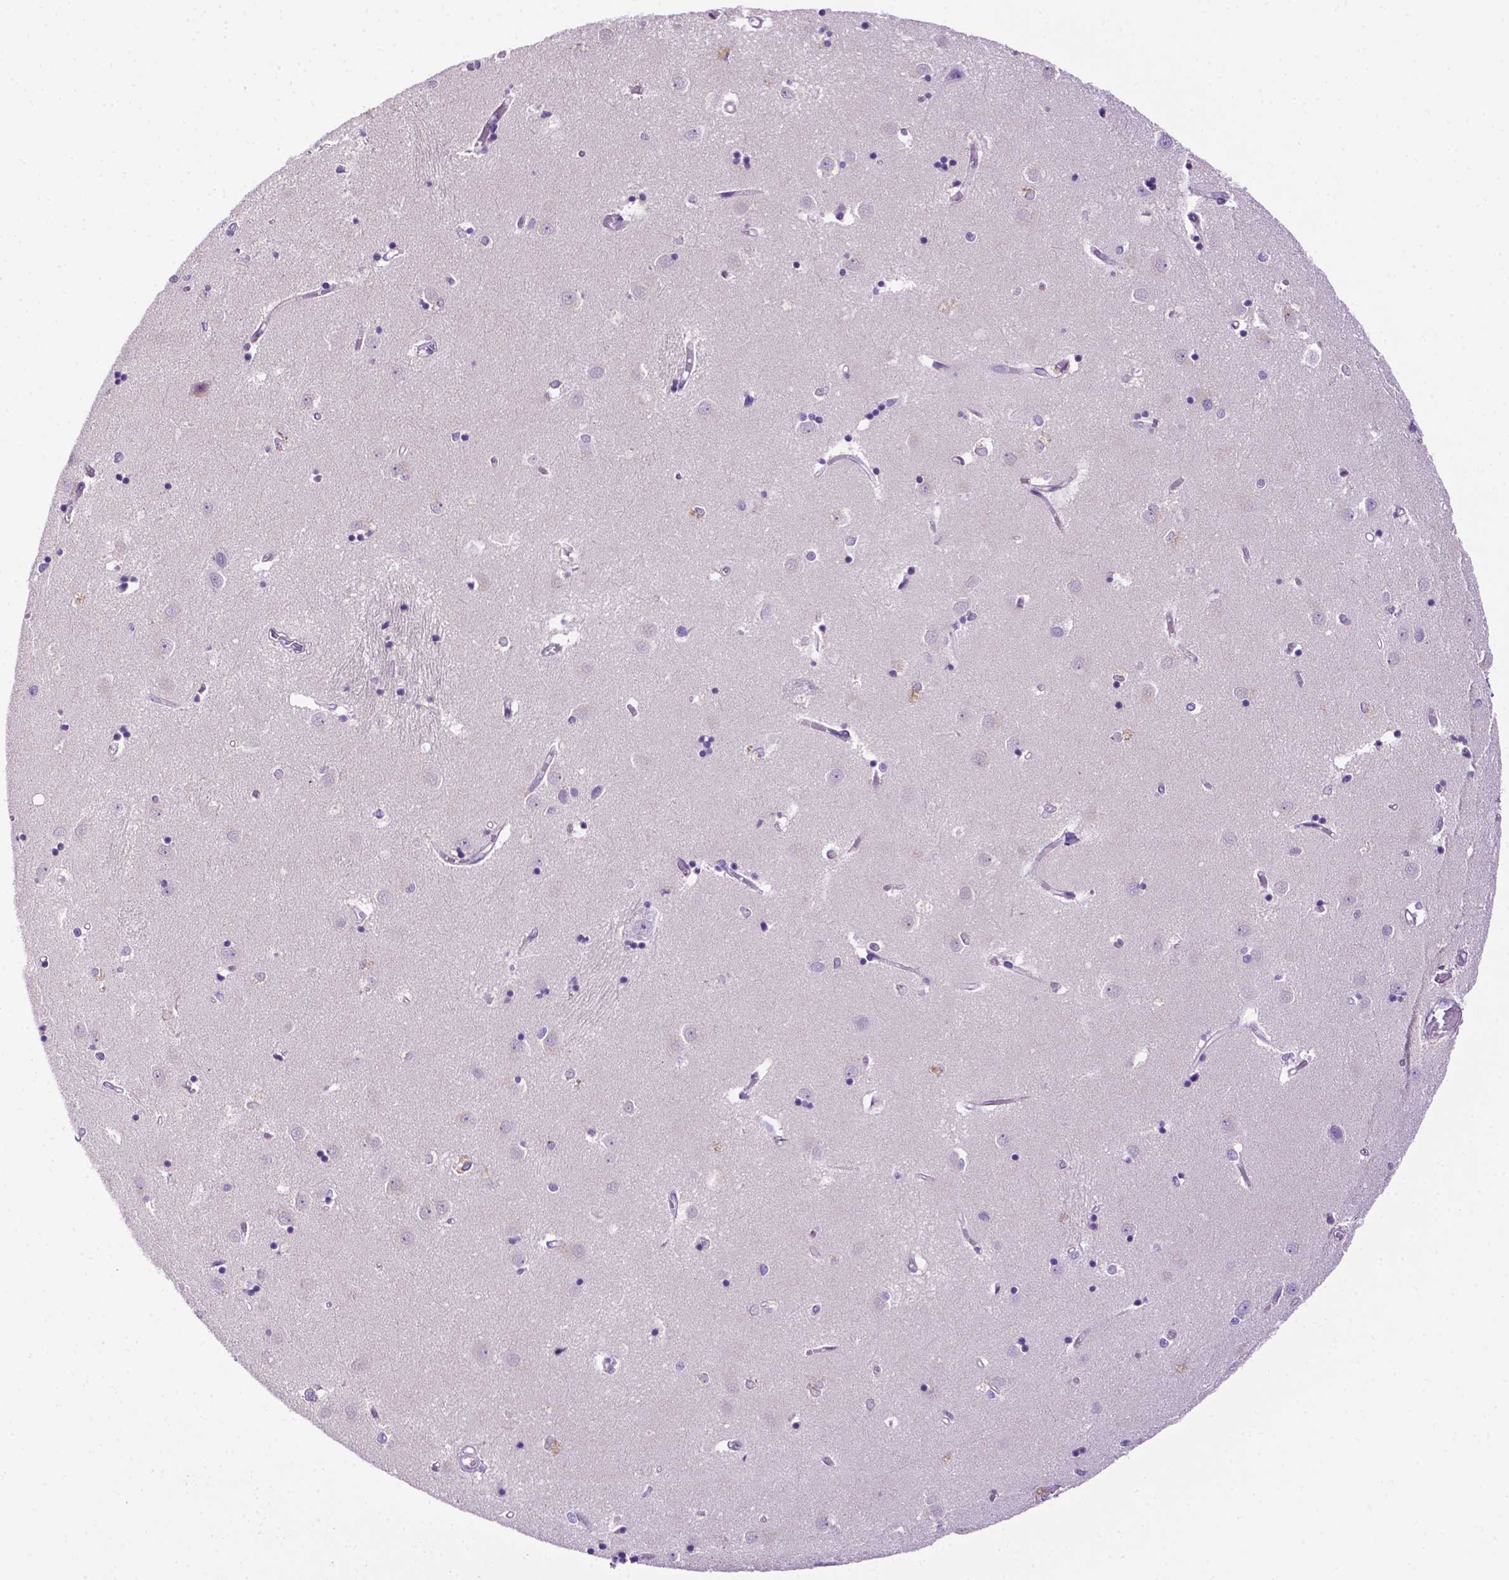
{"staining": {"intensity": "negative", "quantity": "none", "location": "none"}, "tissue": "caudate", "cell_type": "Glial cells", "image_type": "normal", "snomed": [{"axis": "morphology", "description": "Normal tissue, NOS"}, {"axis": "topography", "description": "Lateral ventricle wall"}], "caption": "IHC image of benign caudate: human caudate stained with DAB (3,3'-diaminobenzidine) shows no significant protein positivity in glial cells.", "gene": "MMP27", "patient": {"sex": "male", "age": 54}}